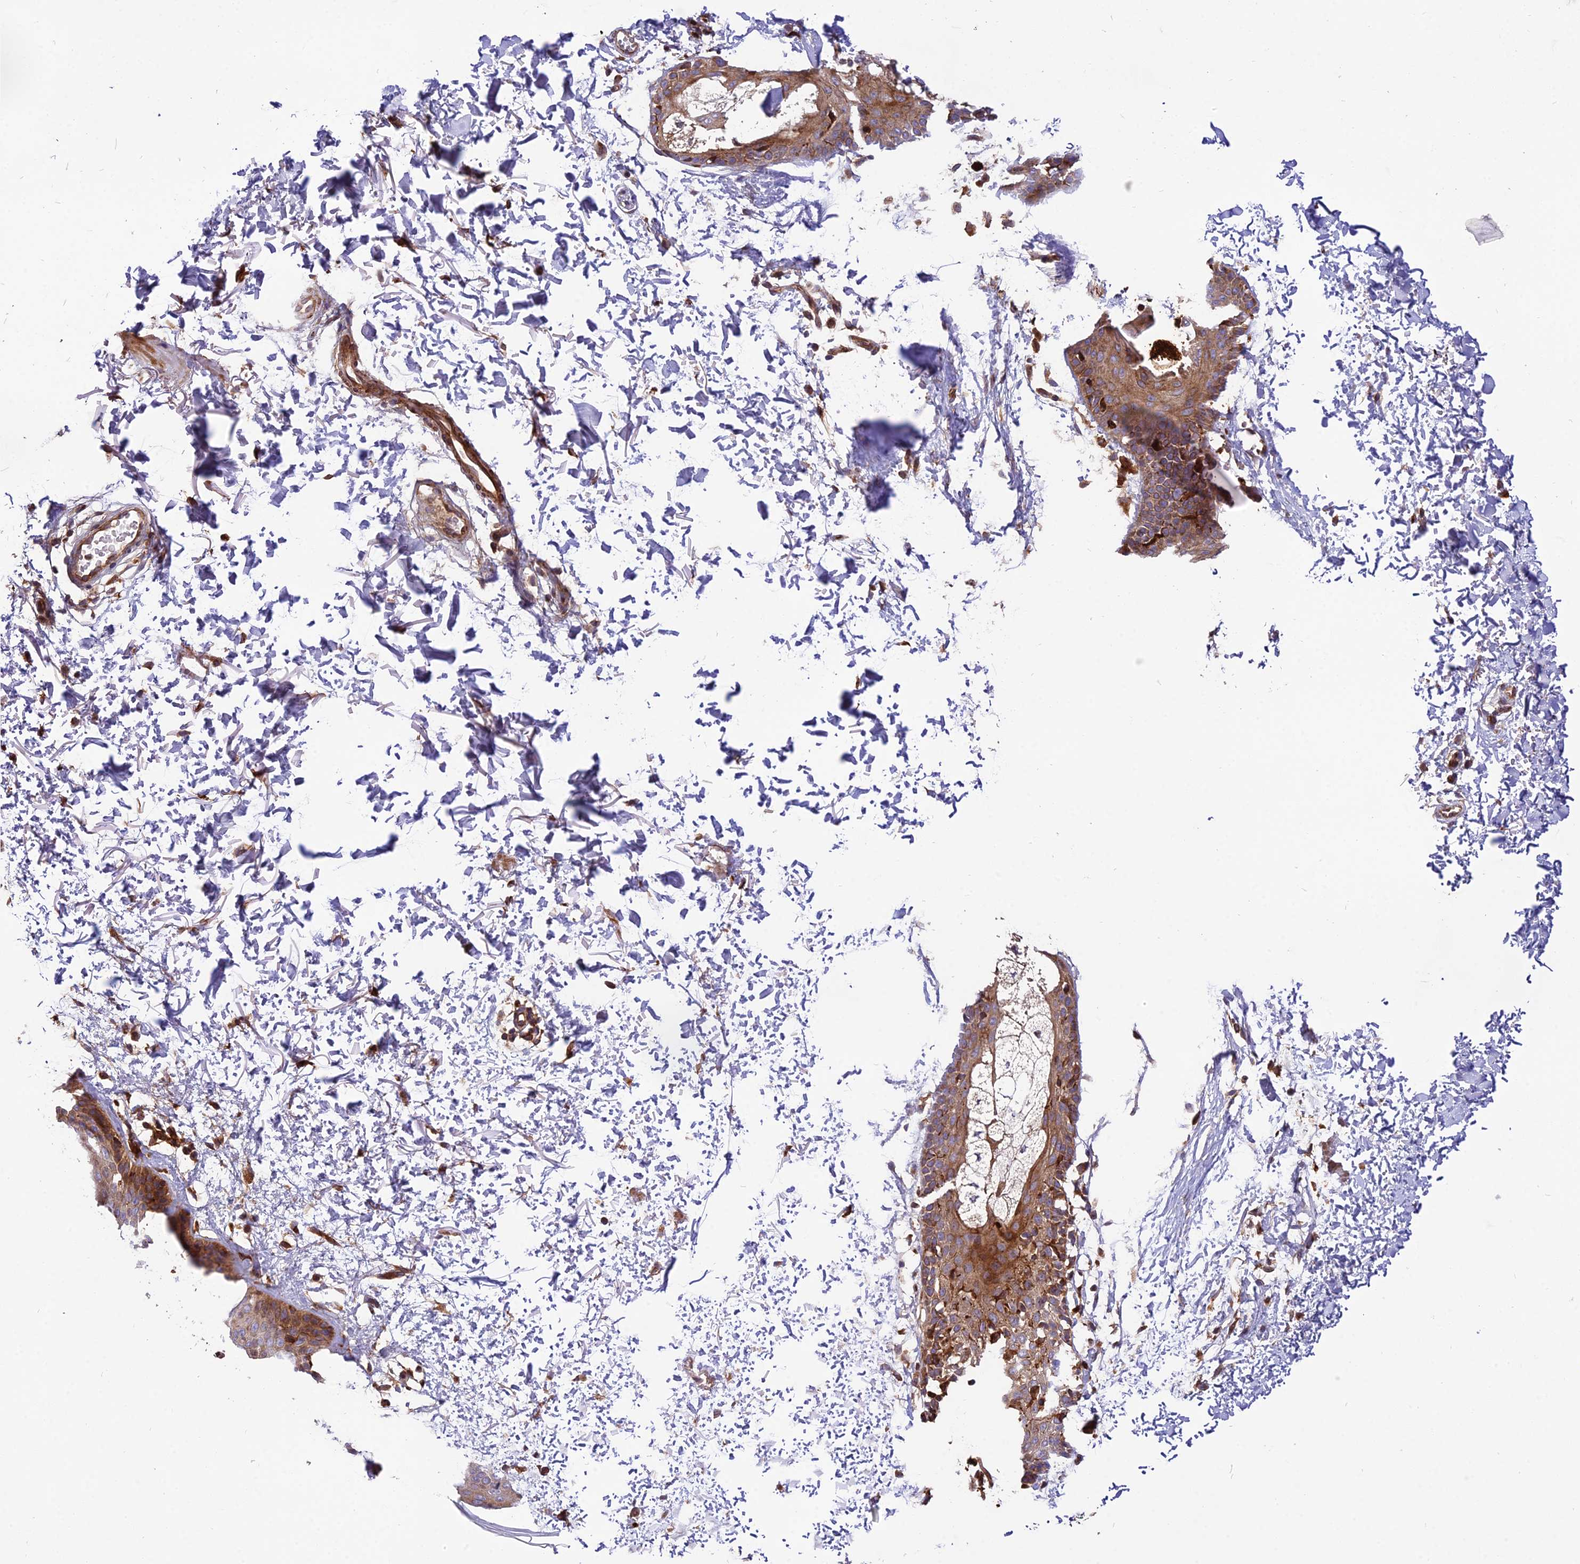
{"staining": {"intensity": "strong", "quantity": "<25%", "location": "cytoplasmic/membranous"}, "tissue": "skin", "cell_type": "Fibroblasts", "image_type": "normal", "snomed": [{"axis": "morphology", "description": "Normal tissue, NOS"}, {"axis": "topography", "description": "Skin"}], "caption": "This micrograph displays normal skin stained with immunohistochemistry to label a protein in brown. The cytoplasmic/membranous of fibroblasts show strong positivity for the protein. Nuclei are counter-stained blue.", "gene": "ROCK1", "patient": {"sex": "male", "age": 66}}